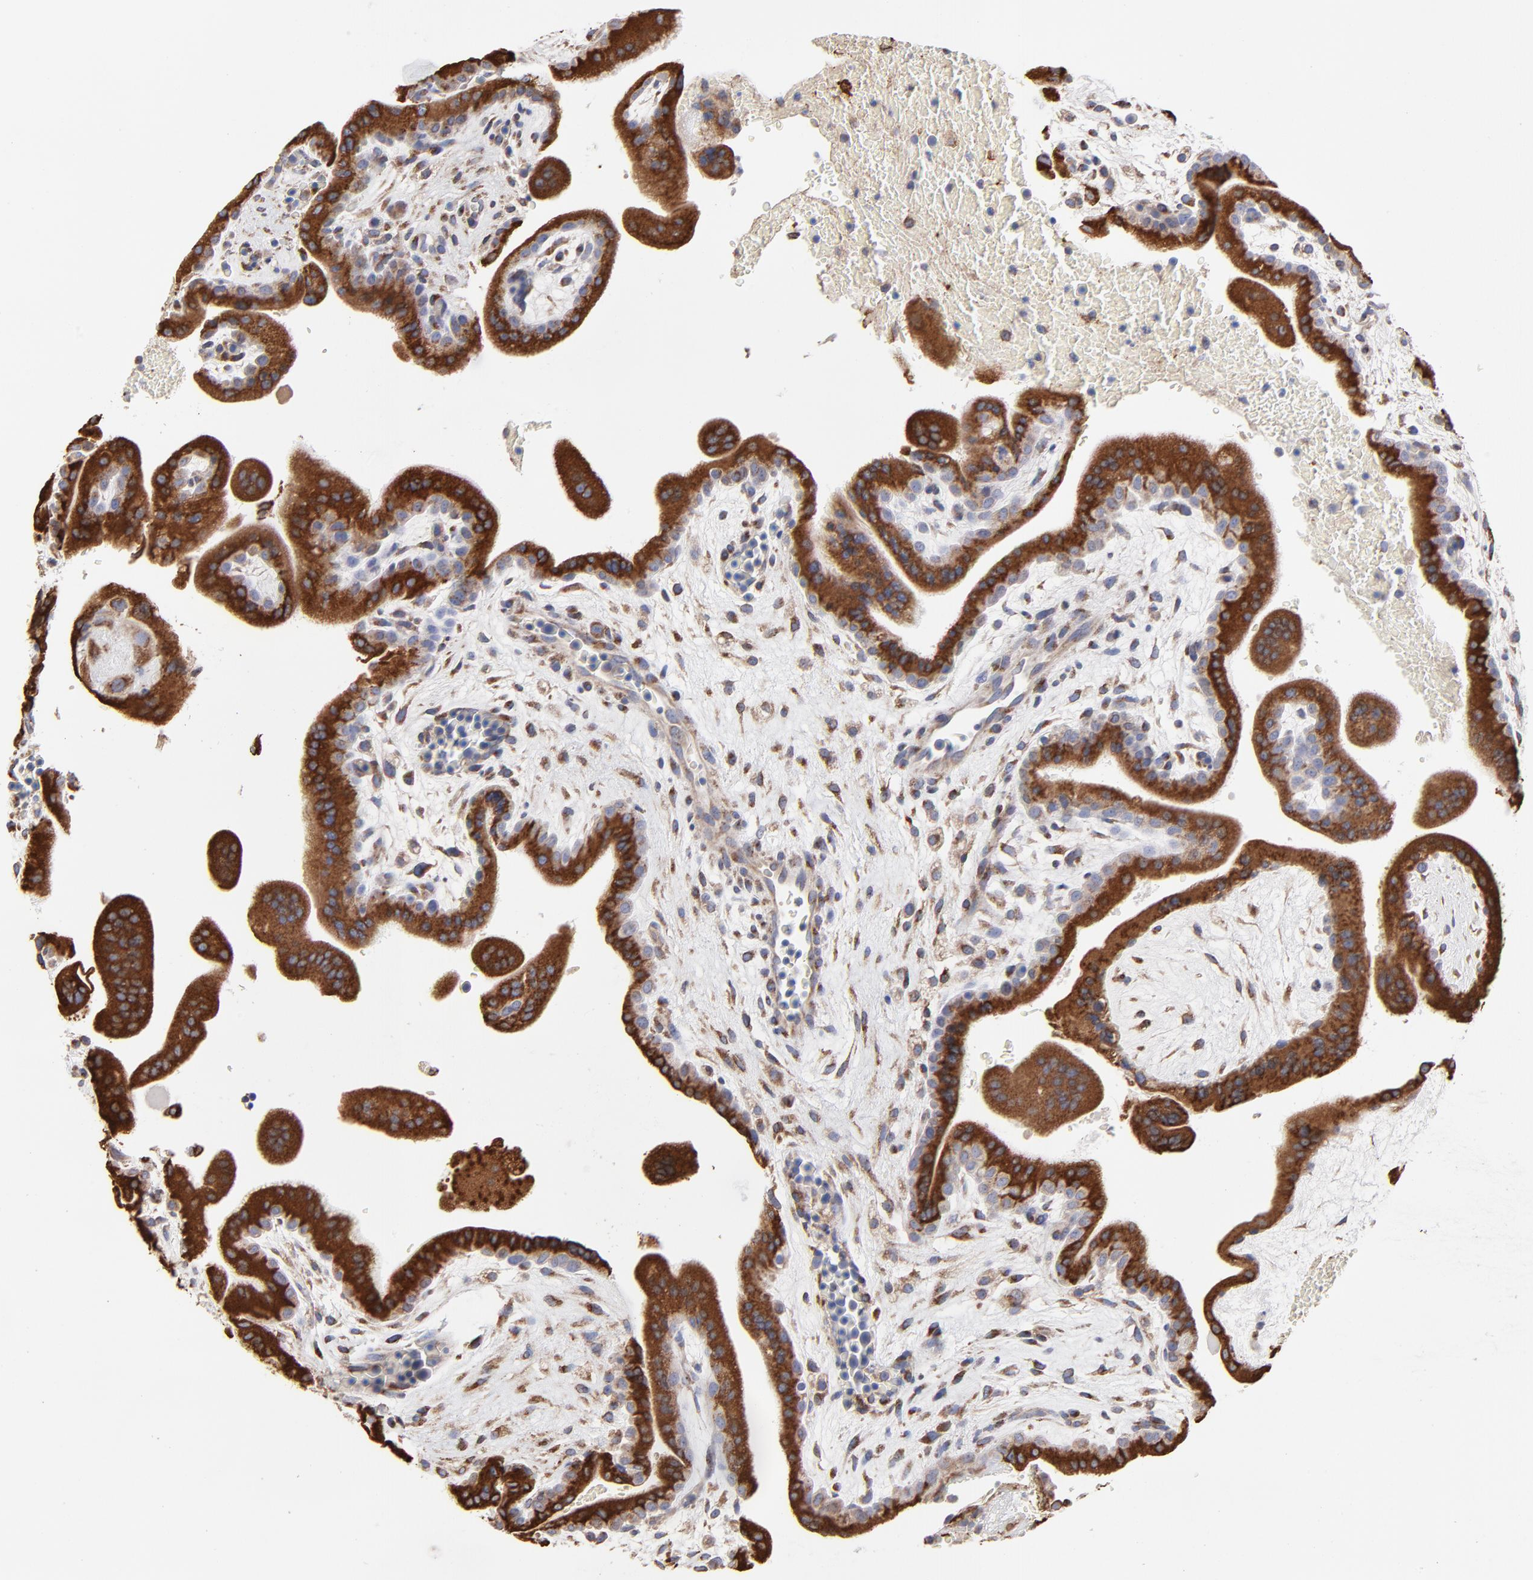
{"staining": {"intensity": "strong", "quantity": ">75%", "location": "cytoplasmic/membranous"}, "tissue": "placenta", "cell_type": "Trophoblastic cells", "image_type": "normal", "snomed": [{"axis": "morphology", "description": "Normal tissue, NOS"}, {"axis": "topography", "description": "Placenta"}], "caption": "Protein staining reveals strong cytoplasmic/membranous positivity in approximately >75% of trophoblastic cells in unremarkable placenta. (IHC, brightfield microscopy, high magnification).", "gene": "LMAN1", "patient": {"sex": "female", "age": 35}}